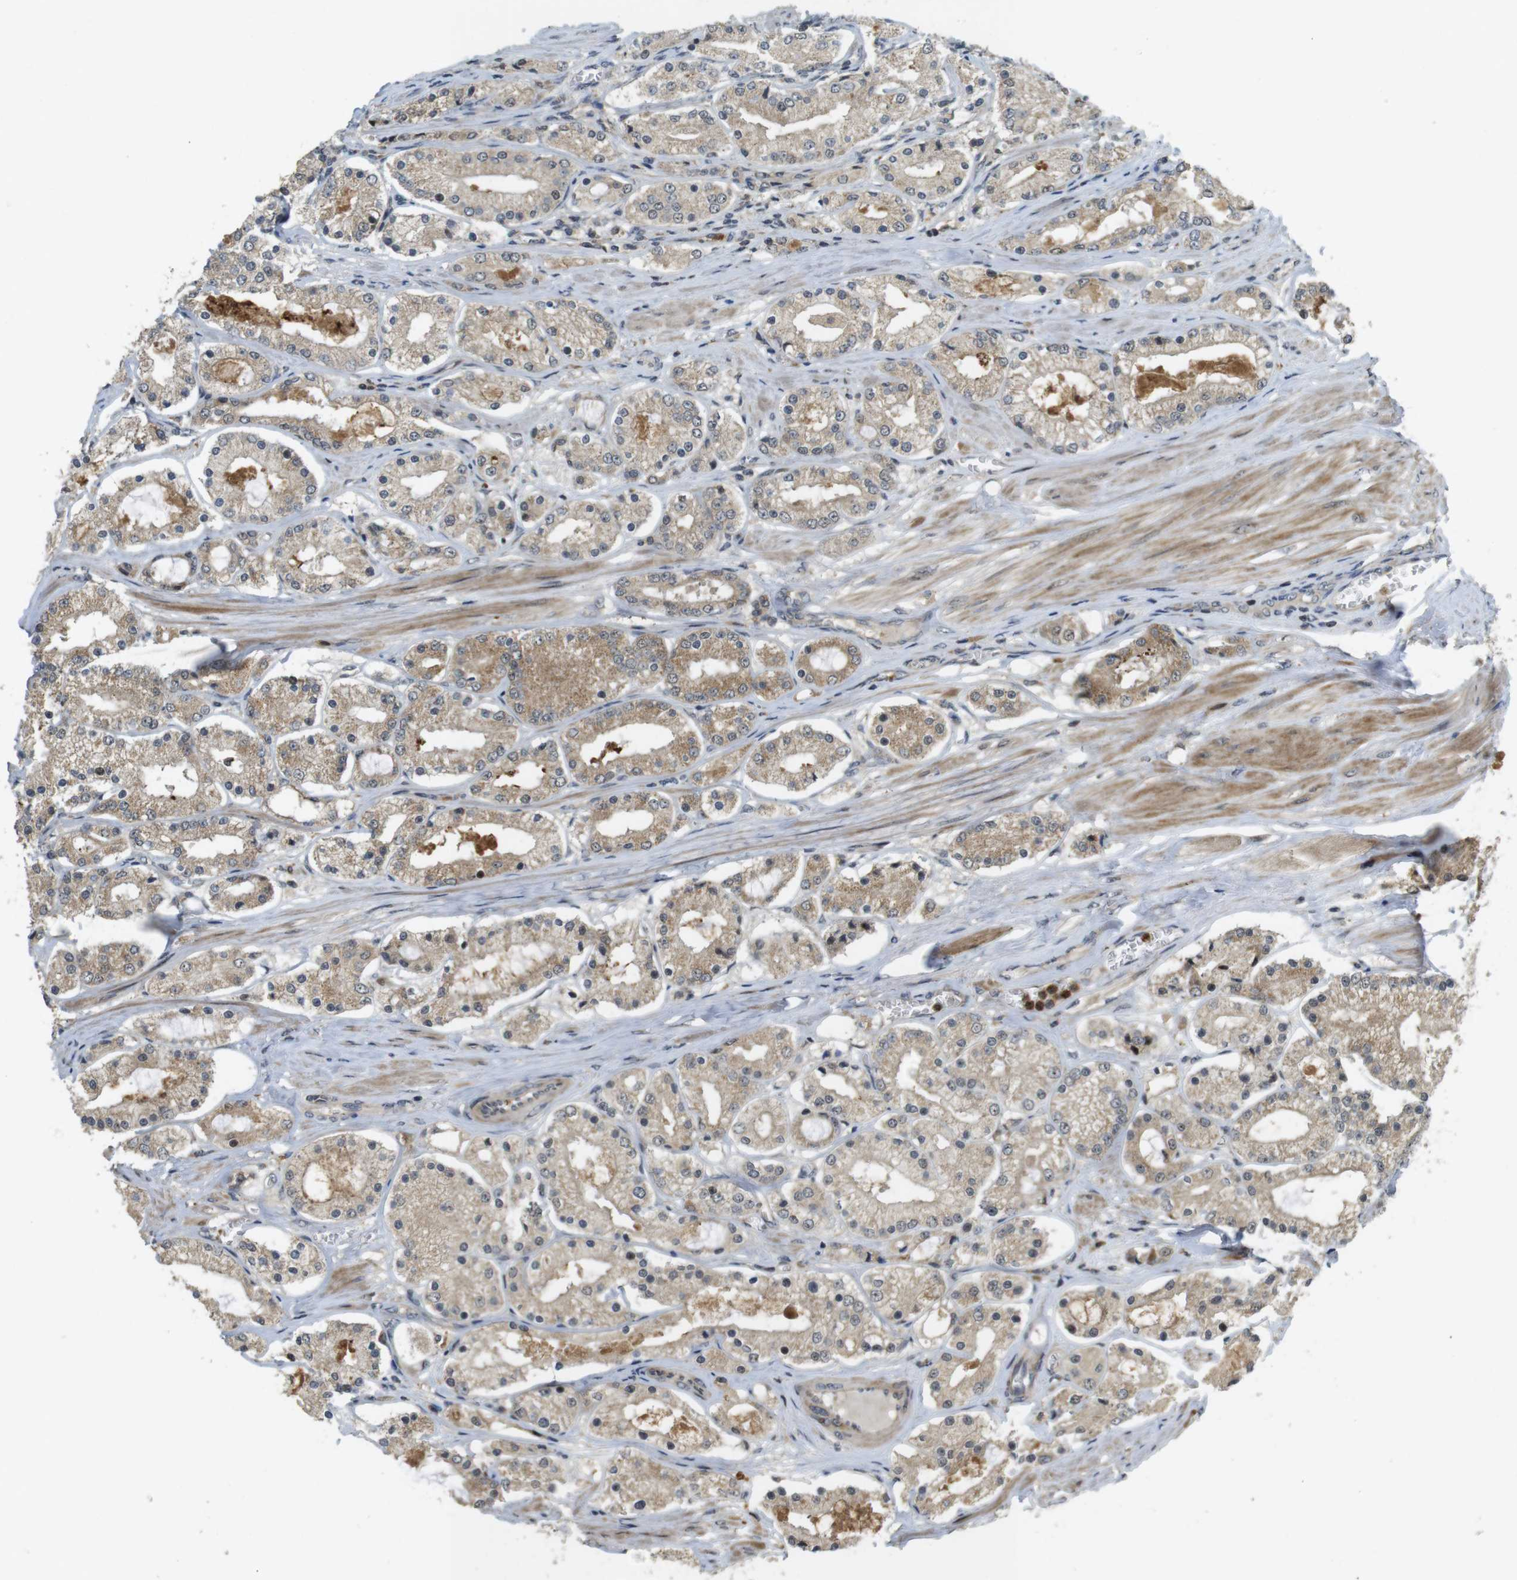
{"staining": {"intensity": "moderate", "quantity": ">75%", "location": "cytoplasmic/membranous"}, "tissue": "prostate cancer", "cell_type": "Tumor cells", "image_type": "cancer", "snomed": [{"axis": "morphology", "description": "Adenocarcinoma, High grade"}, {"axis": "topography", "description": "Prostate"}], "caption": "Immunohistochemistry image of neoplastic tissue: prostate cancer (adenocarcinoma (high-grade)) stained using immunohistochemistry (IHC) shows medium levels of moderate protein expression localized specifically in the cytoplasmic/membranous of tumor cells, appearing as a cytoplasmic/membranous brown color.", "gene": "TMX3", "patient": {"sex": "male", "age": 66}}